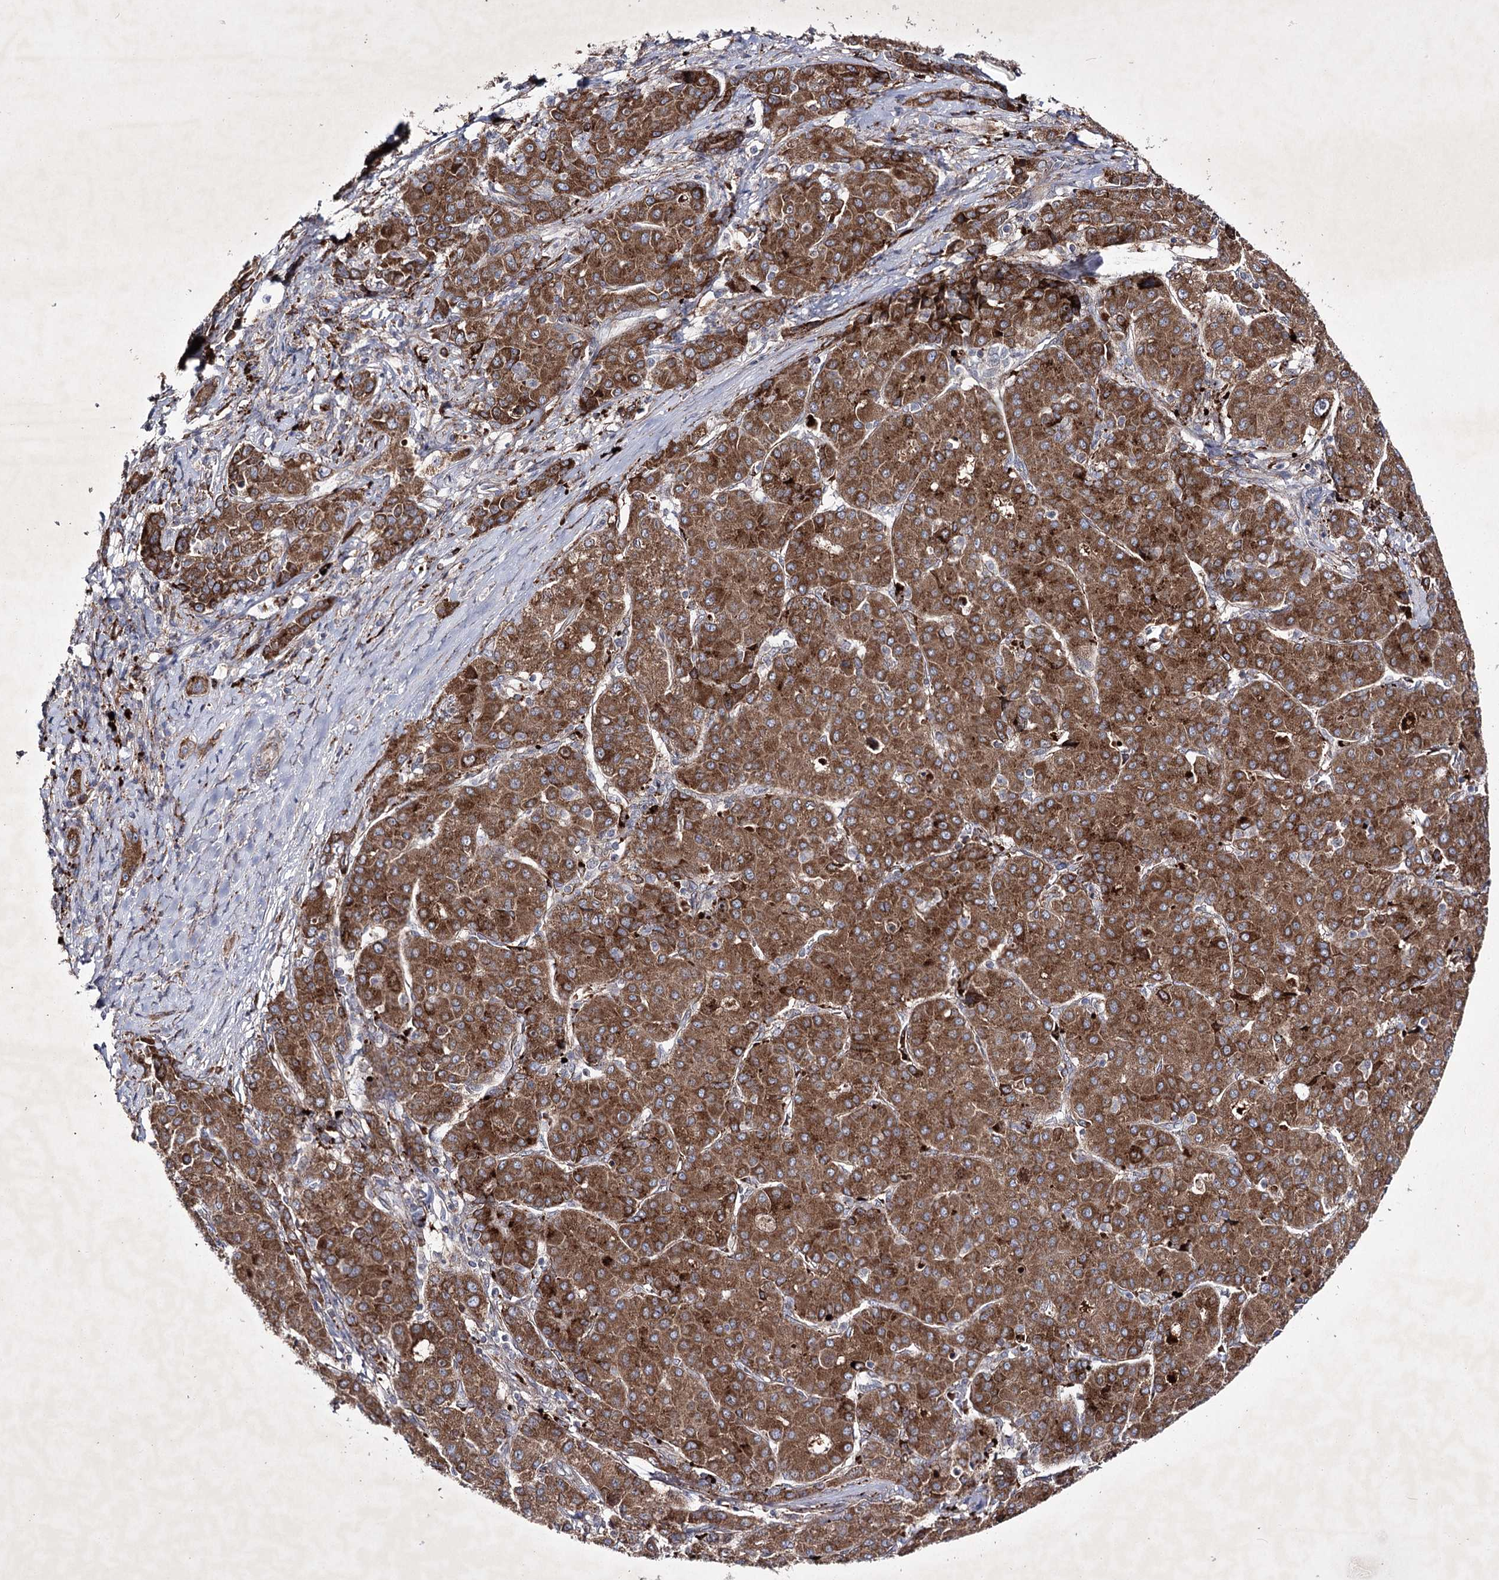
{"staining": {"intensity": "strong", "quantity": ">75%", "location": "cytoplasmic/membranous"}, "tissue": "liver cancer", "cell_type": "Tumor cells", "image_type": "cancer", "snomed": [{"axis": "morphology", "description": "Carcinoma, Hepatocellular, NOS"}, {"axis": "topography", "description": "Liver"}], "caption": "A high-resolution image shows IHC staining of liver cancer, which reveals strong cytoplasmic/membranous expression in approximately >75% of tumor cells.", "gene": "ALG9", "patient": {"sex": "male", "age": 65}}